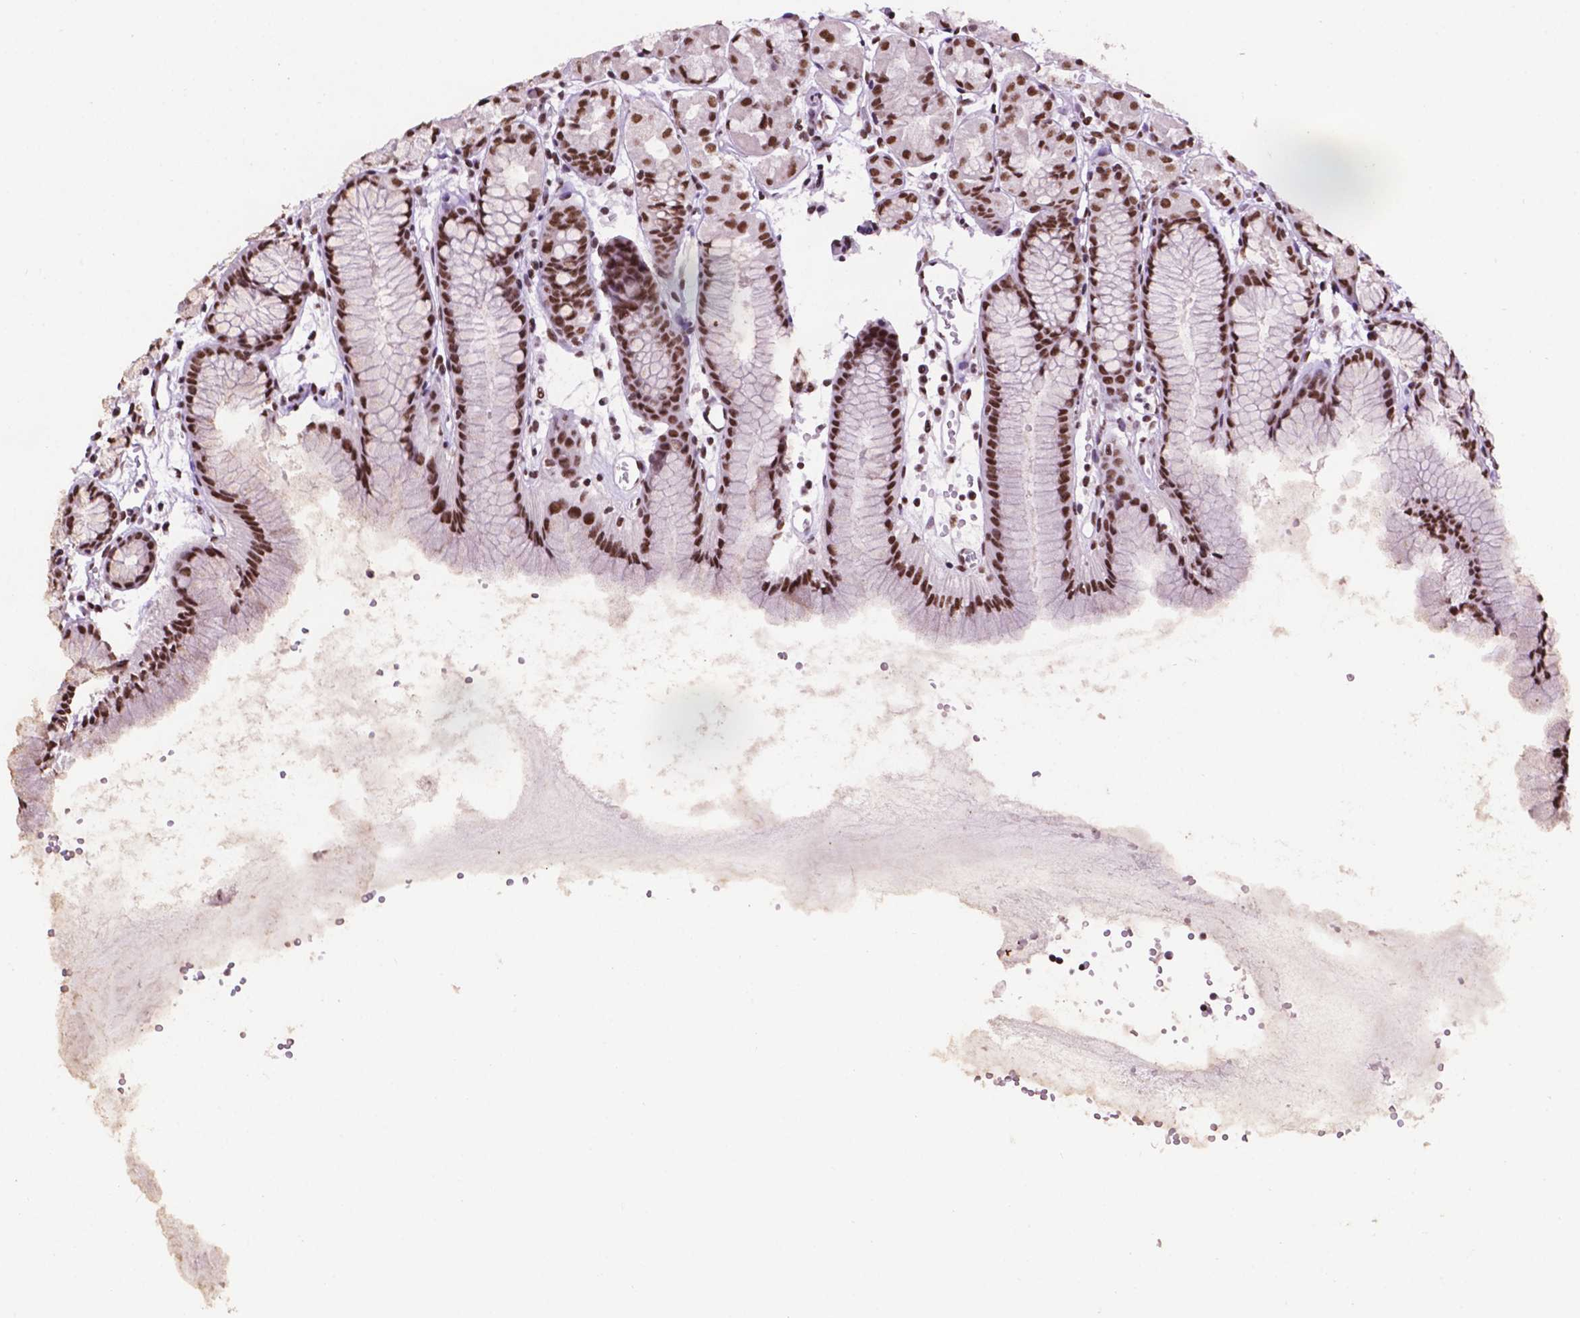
{"staining": {"intensity": "strong", "quantity": ">75%", "location": "nuclear"}, "tissue": "stomach", "cell_type": "Glandular cells", "image_type": "normal", "snomed": [{"axis": "morphology", "description": "Normal tissue, NOS"}, {"axis": "topography", "description": "Stomach, upper"}], "caption": "Normal stomach shows strong nuclear expression in about >75% of glandular cells, visualized by immunohistochemistry. Immunohistochemistry stains the protein in brown and the nuclei are stained blue.", "gene": "CCAR2", "patient": {"sex": "male", "age": 47}}